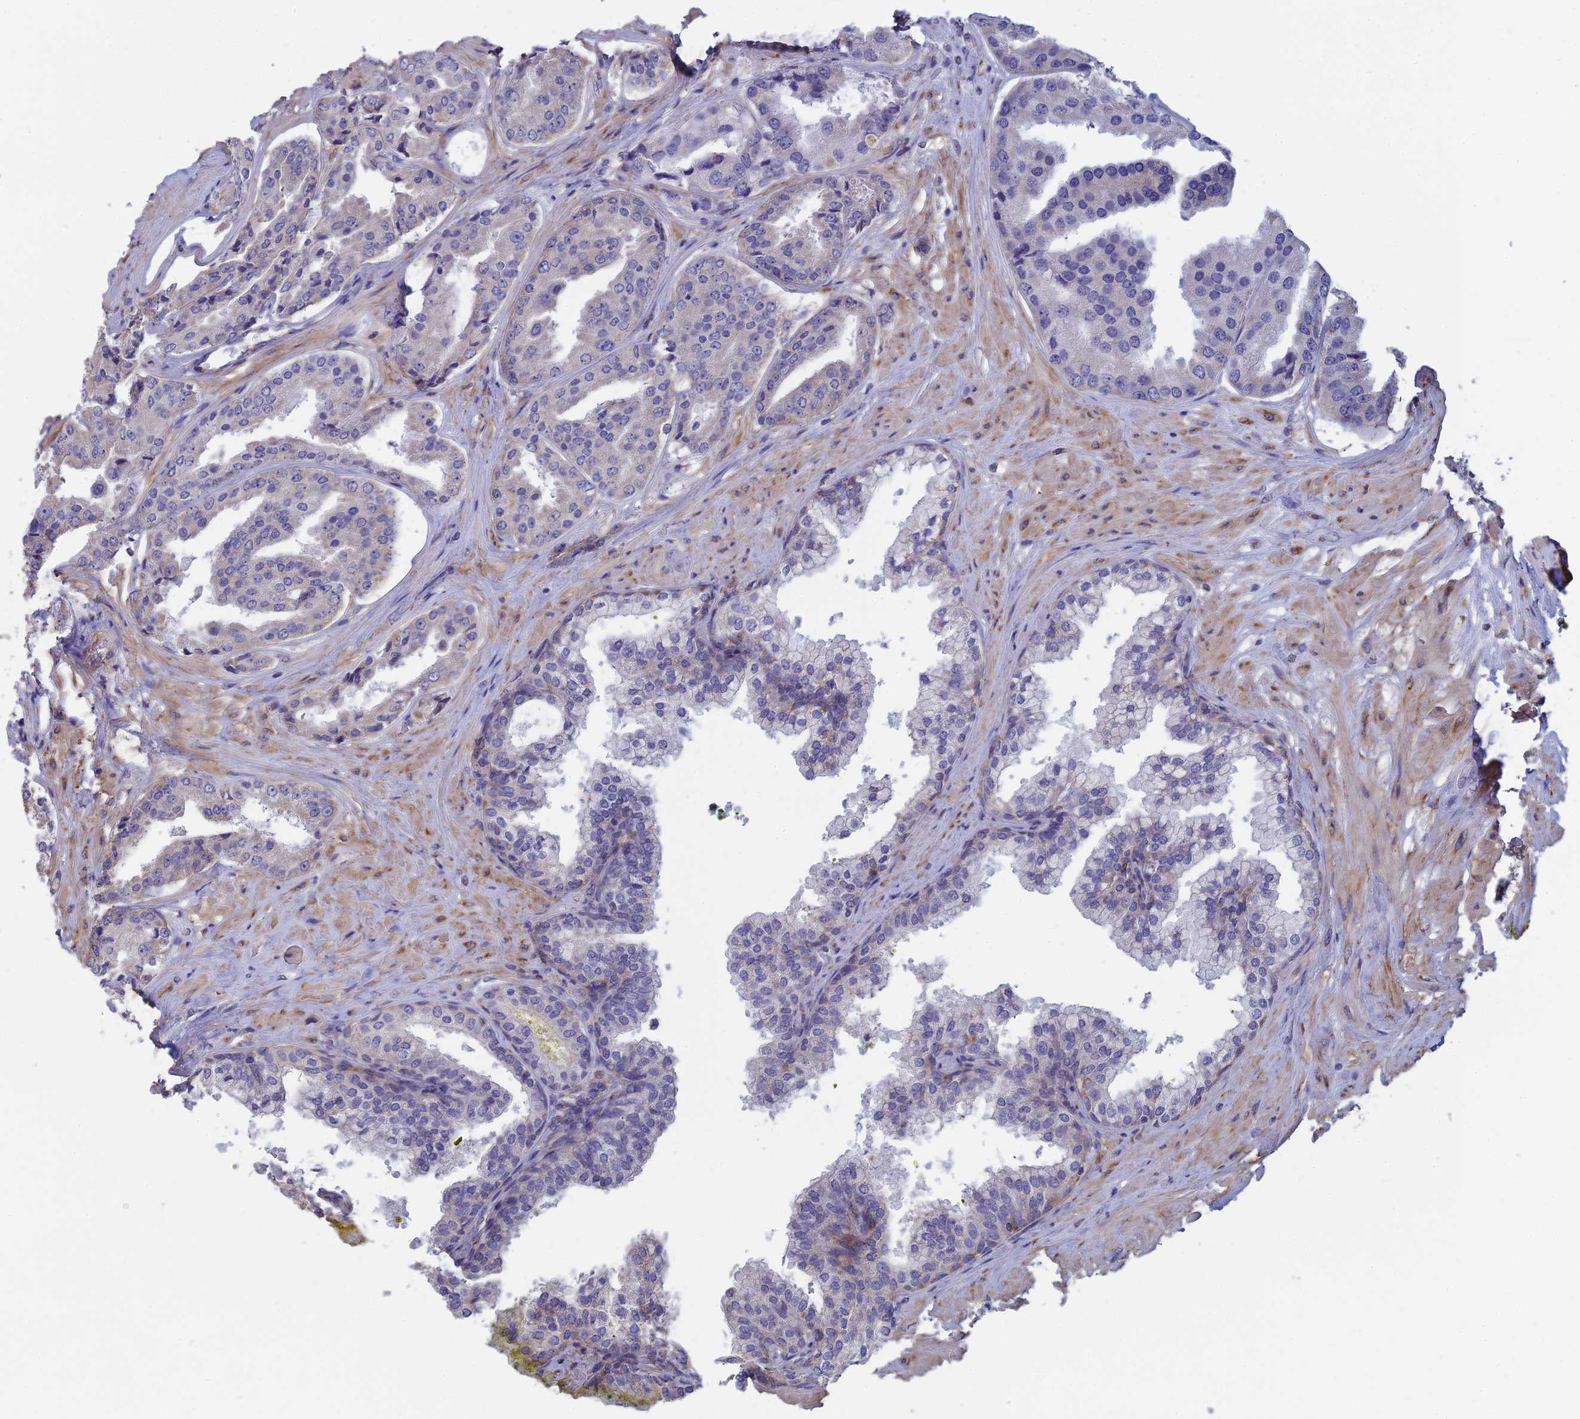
{"staining": {"intensity": "negative", "quantity": "none", "location": "none"}, "tissue": "prostate cancer", "cell_type": "Tumor cells", "image_type": "cancer", "snomed": [{"axis": "morphology", "description": "Adenocarcinoma, High grade"}, {"axis": "topography", "description": "Prostate"}], "caption": "A micrograph of prostate cancer (adenocarcinoma (high-grade)) stained for a protein displays no brown staining in tumor cells.", "gene": "PCDHA5", "patient": {"sex": "male", "age": 63}}